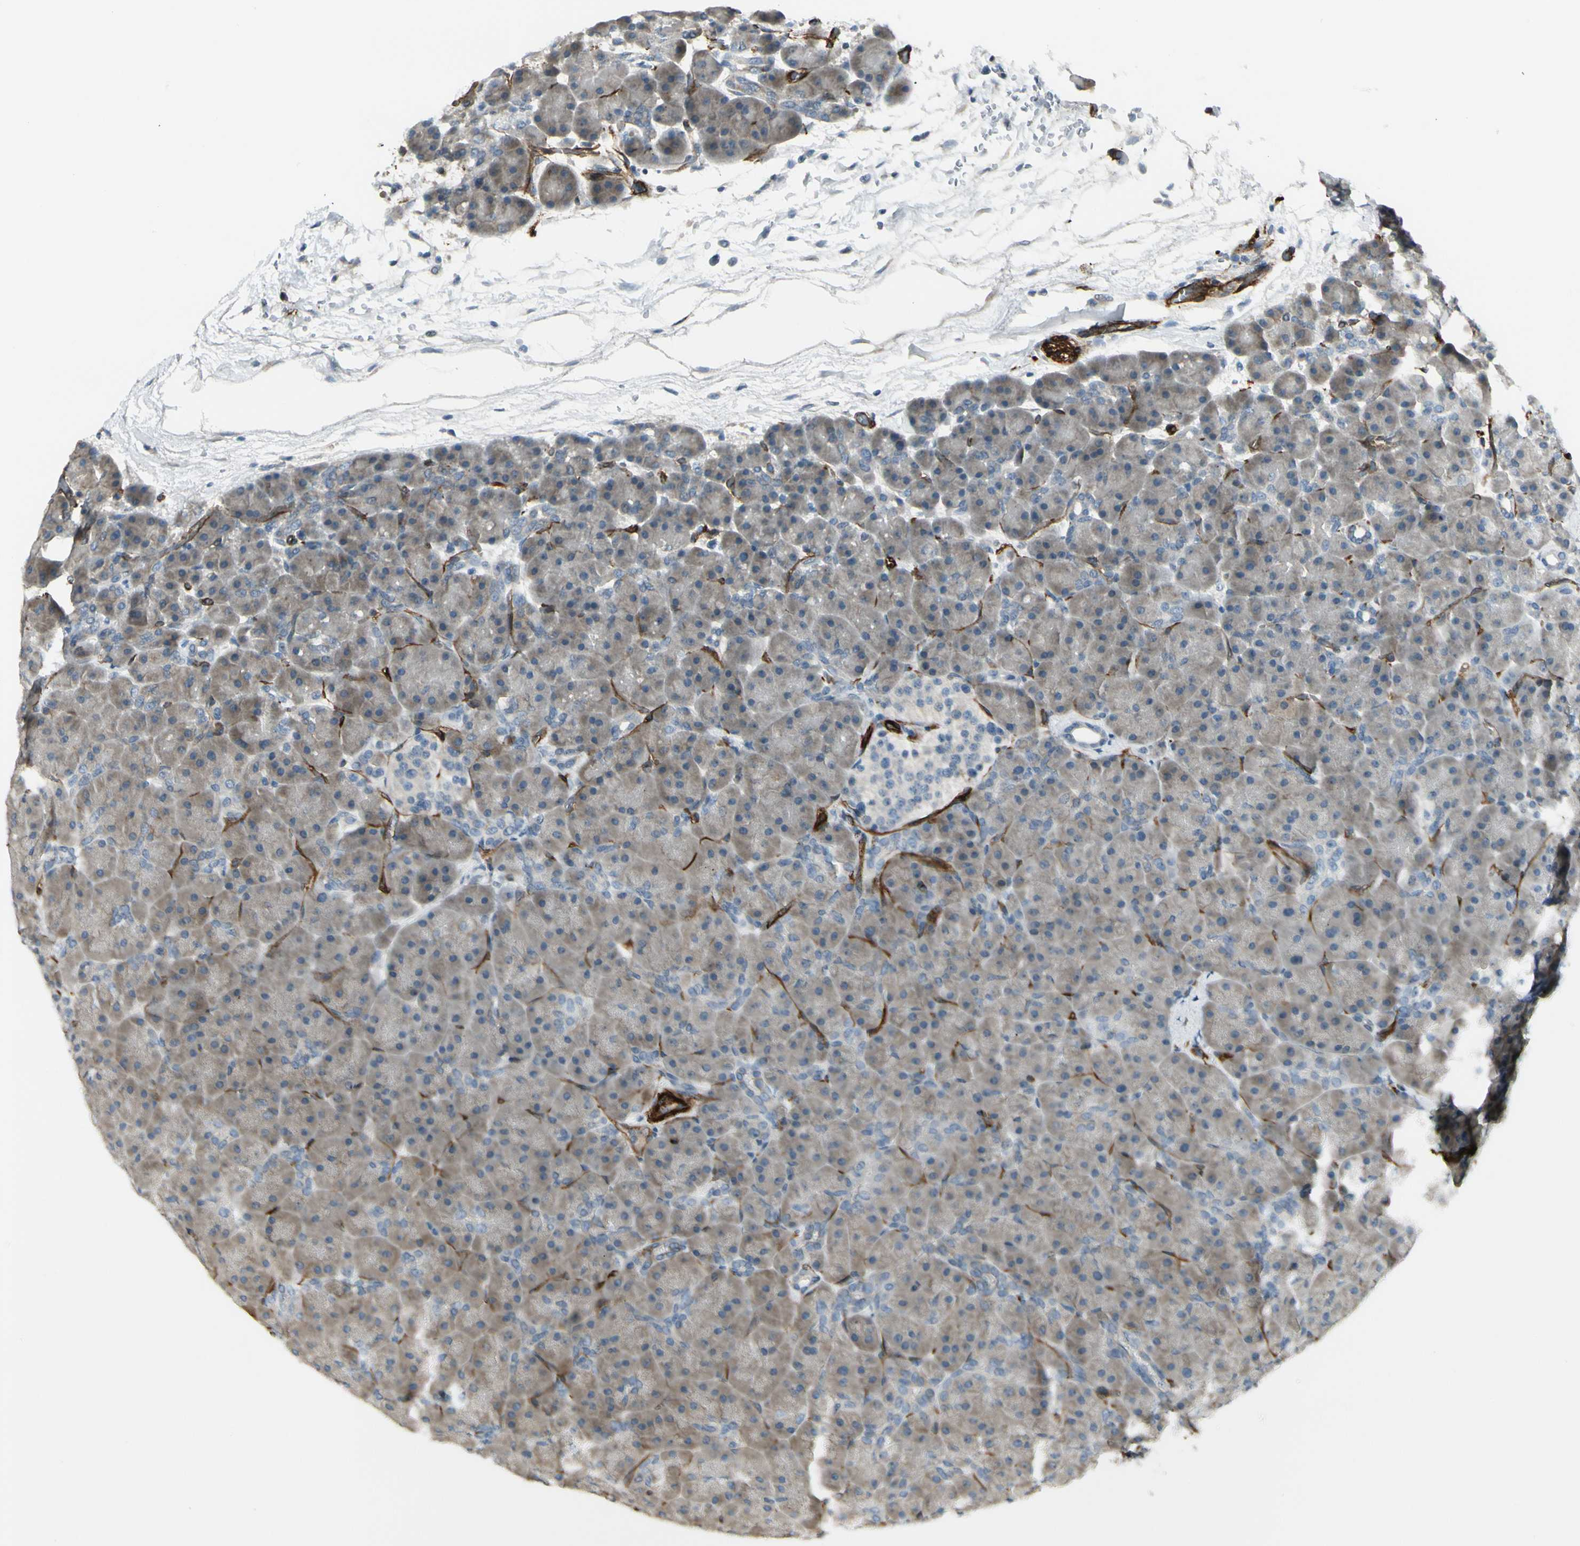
{"staining": {"intensity": "weak", "quantity": ">75%", "location": "cytoplasmic/membranous"}, "tissue": "pancreas", "cell_type": "Exocrine glandular cells", "image_type": "normal", "snomed": [{"axis": "morphology", "description": "Normal tissue, NOS"}, {"axis": "topography", "description": "Pancreas"}], "caption": "Weak cytoplasmic/membranous protein positivity is appreciated in approximately >75% of exocrine glandular cells in pancreas. The staining was performed using DAB (3,3'-diaminobenzidine) to visualize the protein expression in brown, while the nuclei were stained in blue with hematoxylin (Magnification: 20x).", "gene": "MCAM", "patient": {"sex": "male", "age": 66}}